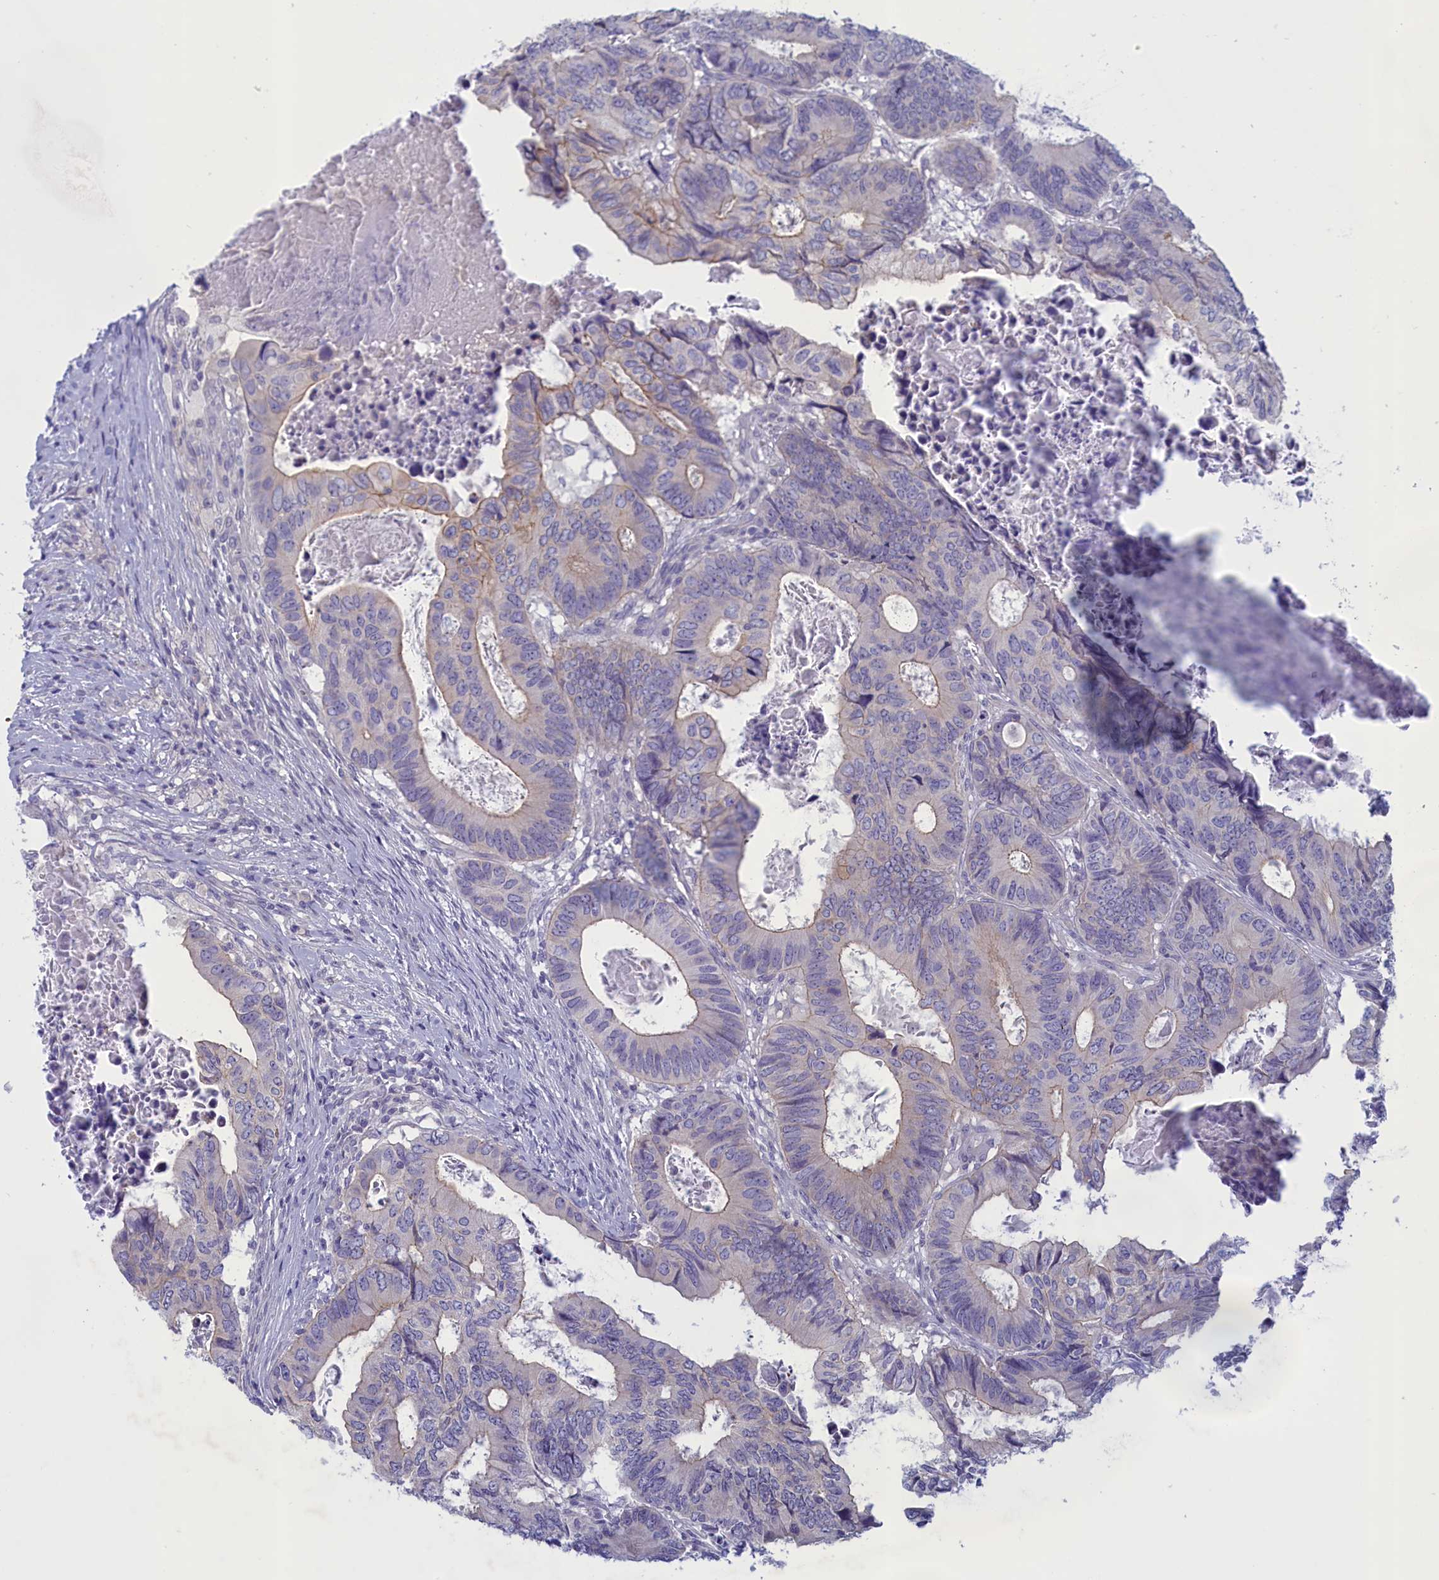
{"staining": {"intensity": "weak", "quantity": "<25%", "location": "cytoplasmic/membranous"}, "tissue": "colorectal cancer", "cell_type": "Tumor cells", "image_type": "cancer", "snomed": [{"axis": "morphology", "description": "Adenocarcinoma, NOS"}, {"axis": "topography", "description": "Colon"}], "caption": "This is an immunohistochemistry photomicrograph of human colorectal cancer. There is no staining in tumor cells.", "gene": "CORO2A", "patient": {"sex": "male", "age": 85}}